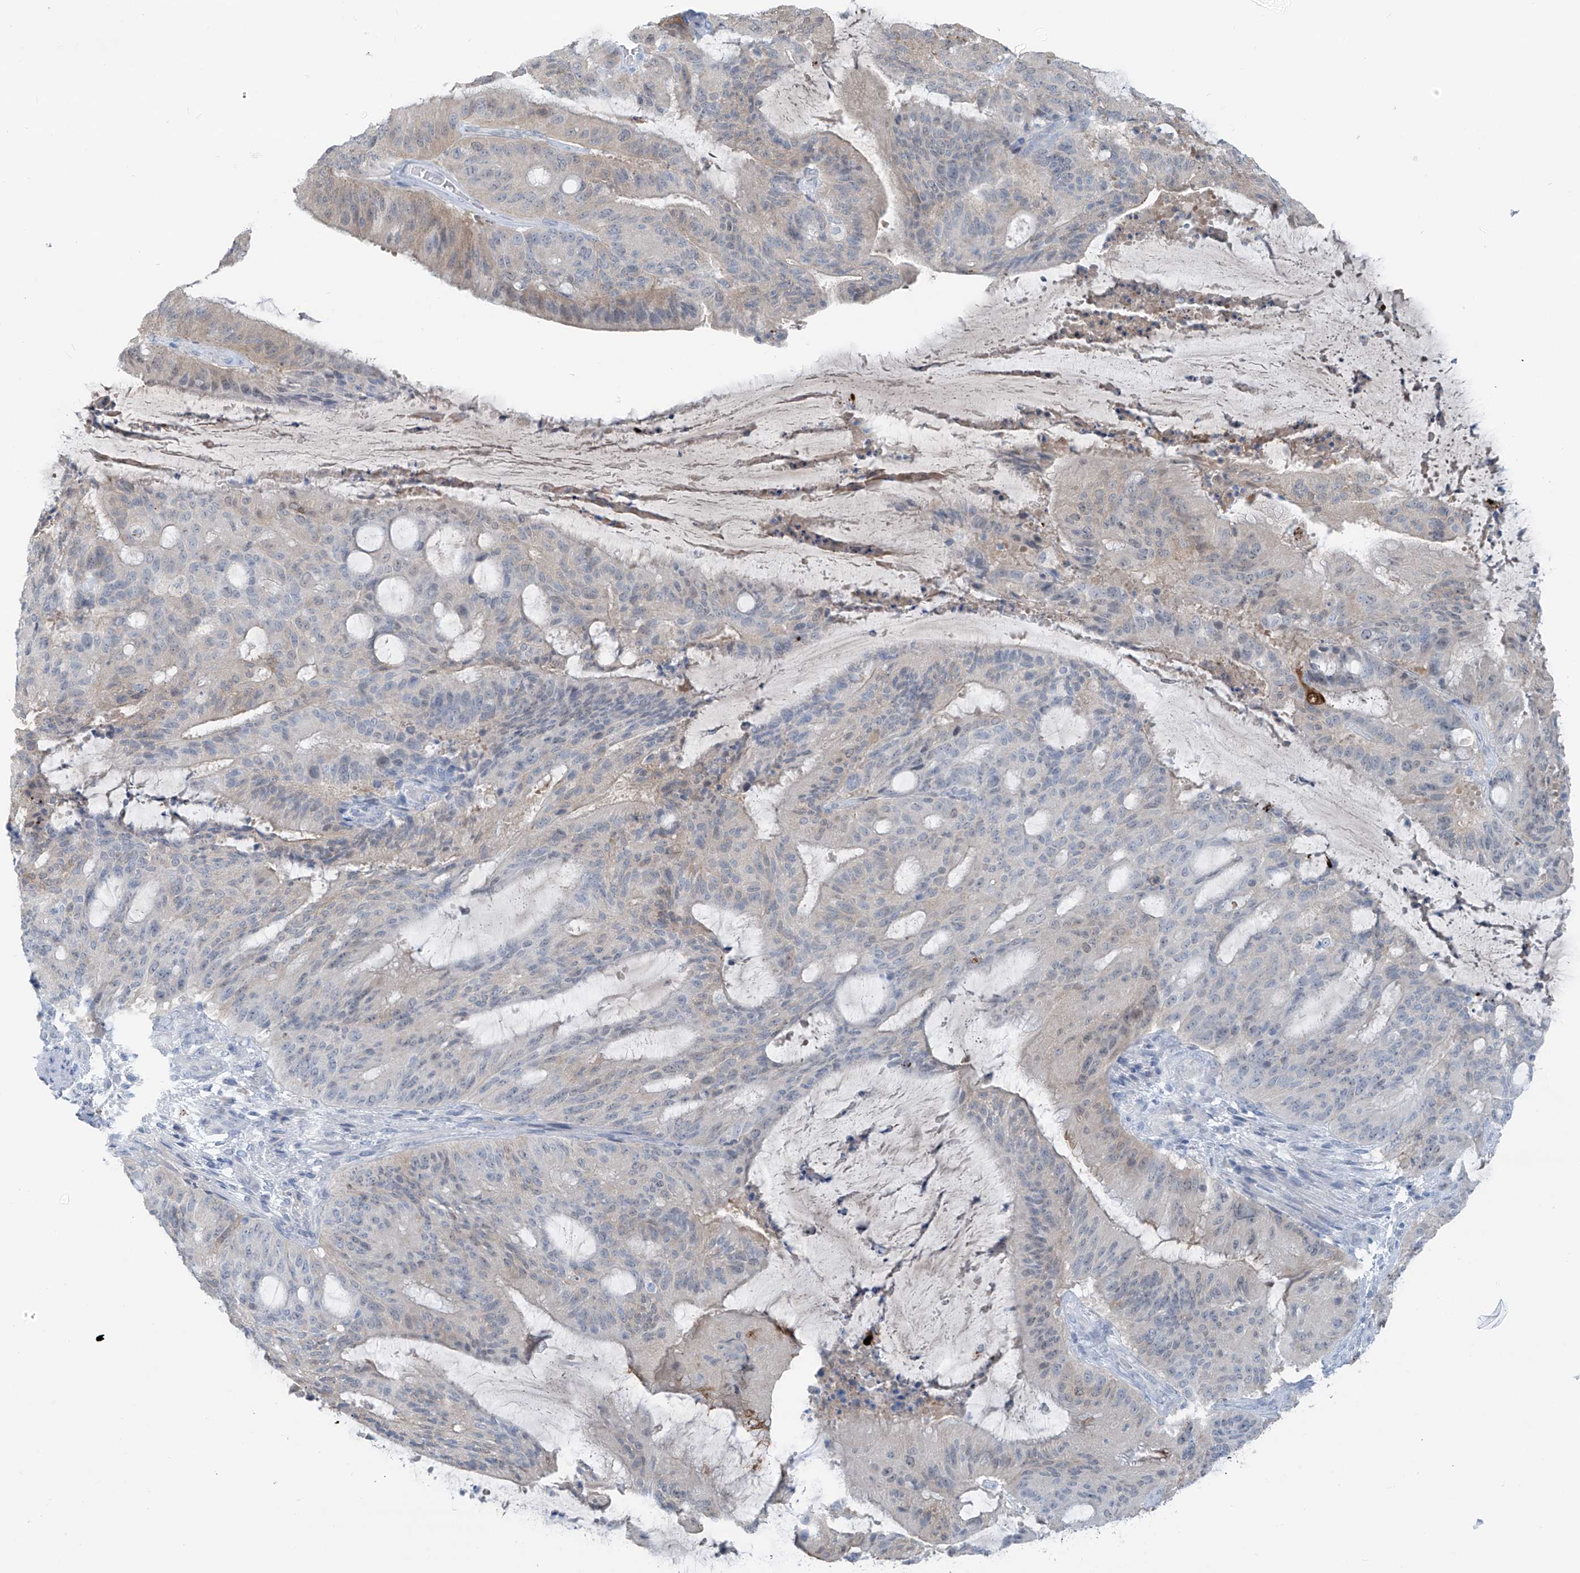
{"staining": {"intensity": "weak", "quantity": "<25%", "location": "cytoplasmic/membranous"}, "tissue": "liver cancer", "cell_type": "Tumor cells", "image_type": "cancer", "snomed": [{"axis": "morphology", "description": "Normal tissue, NOS"}, {"axis": "morphology", "description": "Cholangiocarcinoma"}, {"axis": "topography", "description": "Liver"}, {"axis": "topography", "description": "Peripheral nerve tissue"}], "caption": "An immunohistochemistry photomicrograph of liver cancer is shown. There is no staining in tumor cells of liver cancer.", "gene": "ZNF793", "patient": {"sex": "female", "age": 73}}